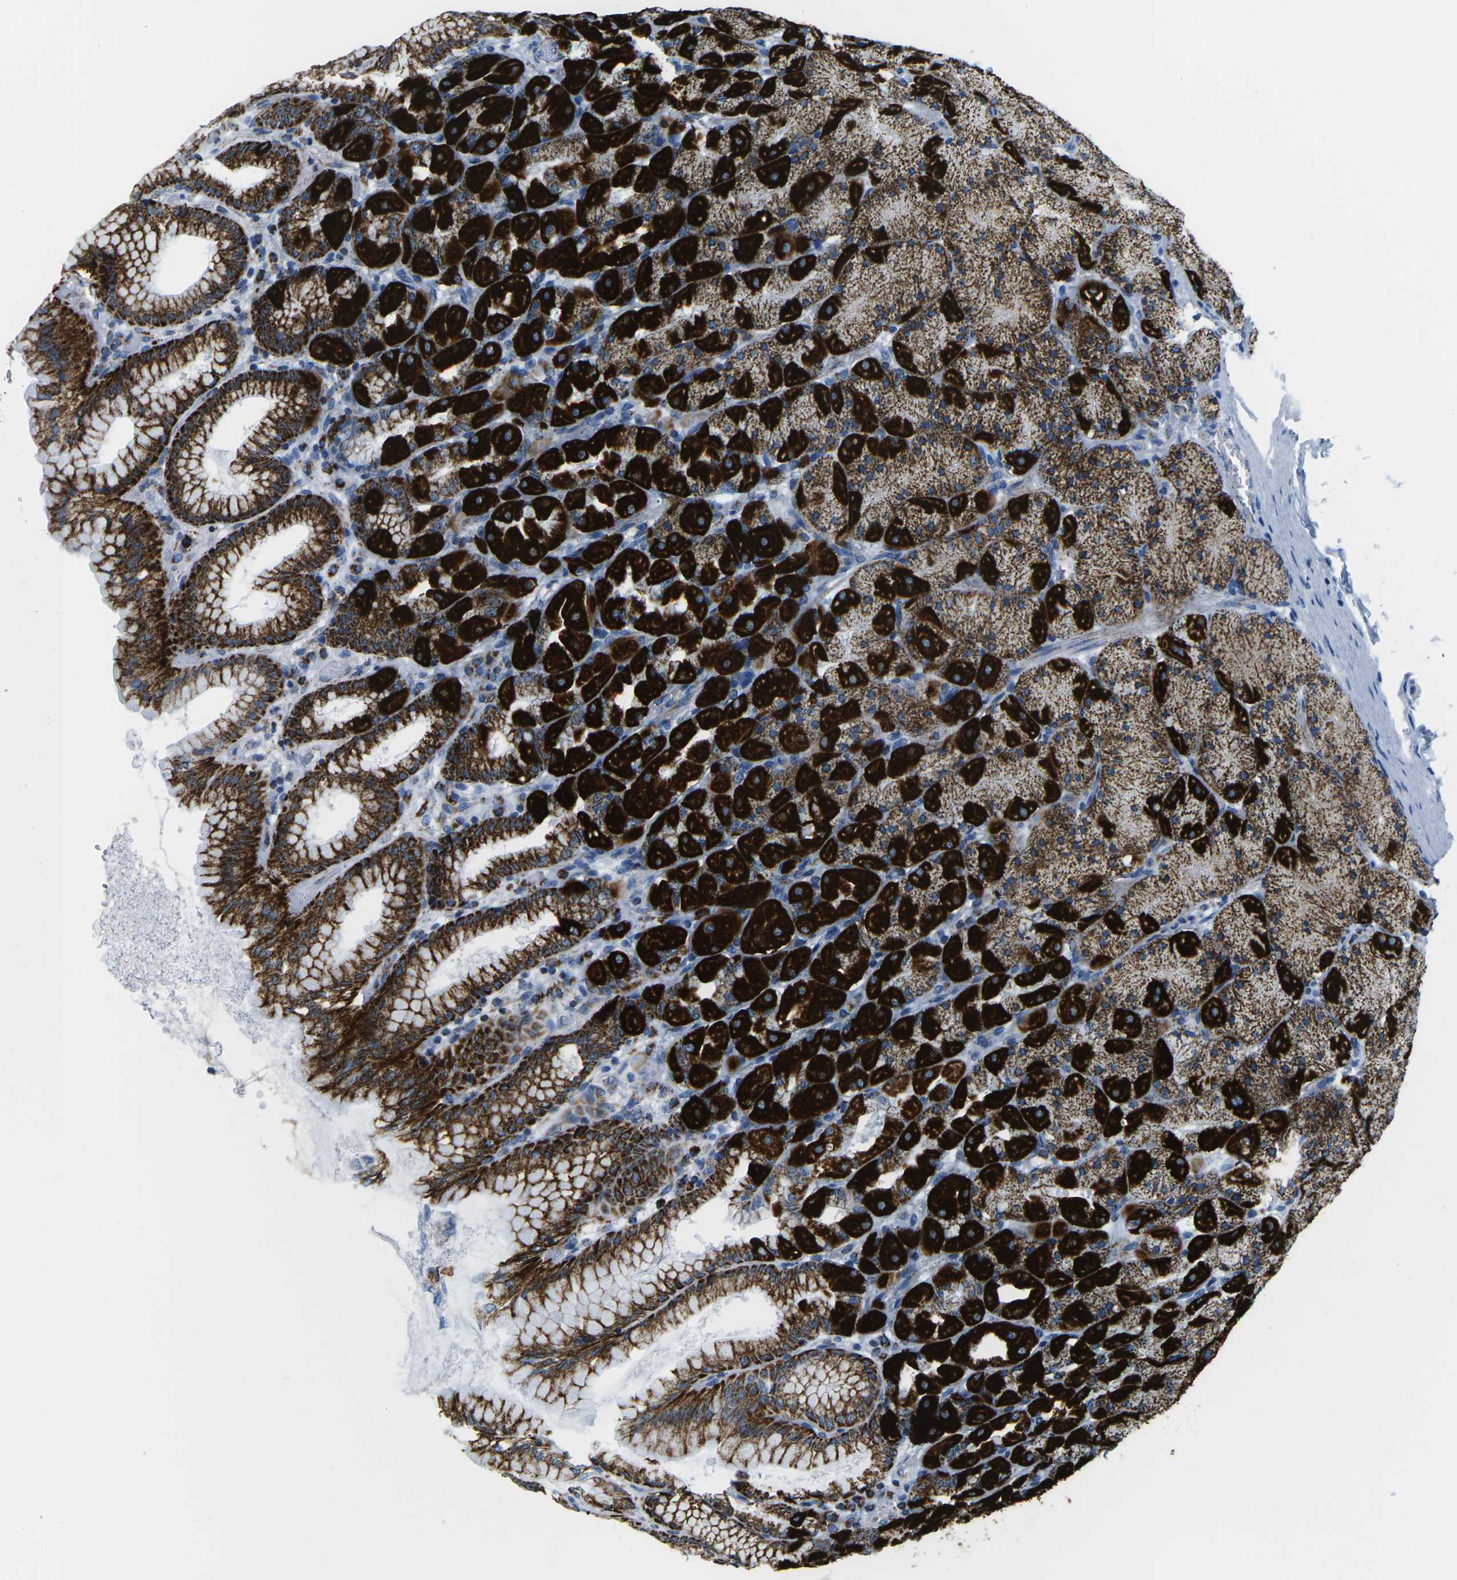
{"staining": {"intensity": "strong", "quantity": ">75%", "location": "cytoplasmic/membranous"}, "tissue": "stomach", "cell_type": "Glandular cells", "image_type": "normal", "snomed": [{"axis": "morphology", "description": "Normal tissue, NOS"}, {"axis": "topography", "description": "Stomach, upper"}], "caption": "Immunohistochemistry (DAB) staining of unremarkable stomach exhibits strong cytoplasmic/membranous protein positivity in about >75% of glandular cells.", "gene": "COX6C", "patient": {"sex": "female", "age": 56}}